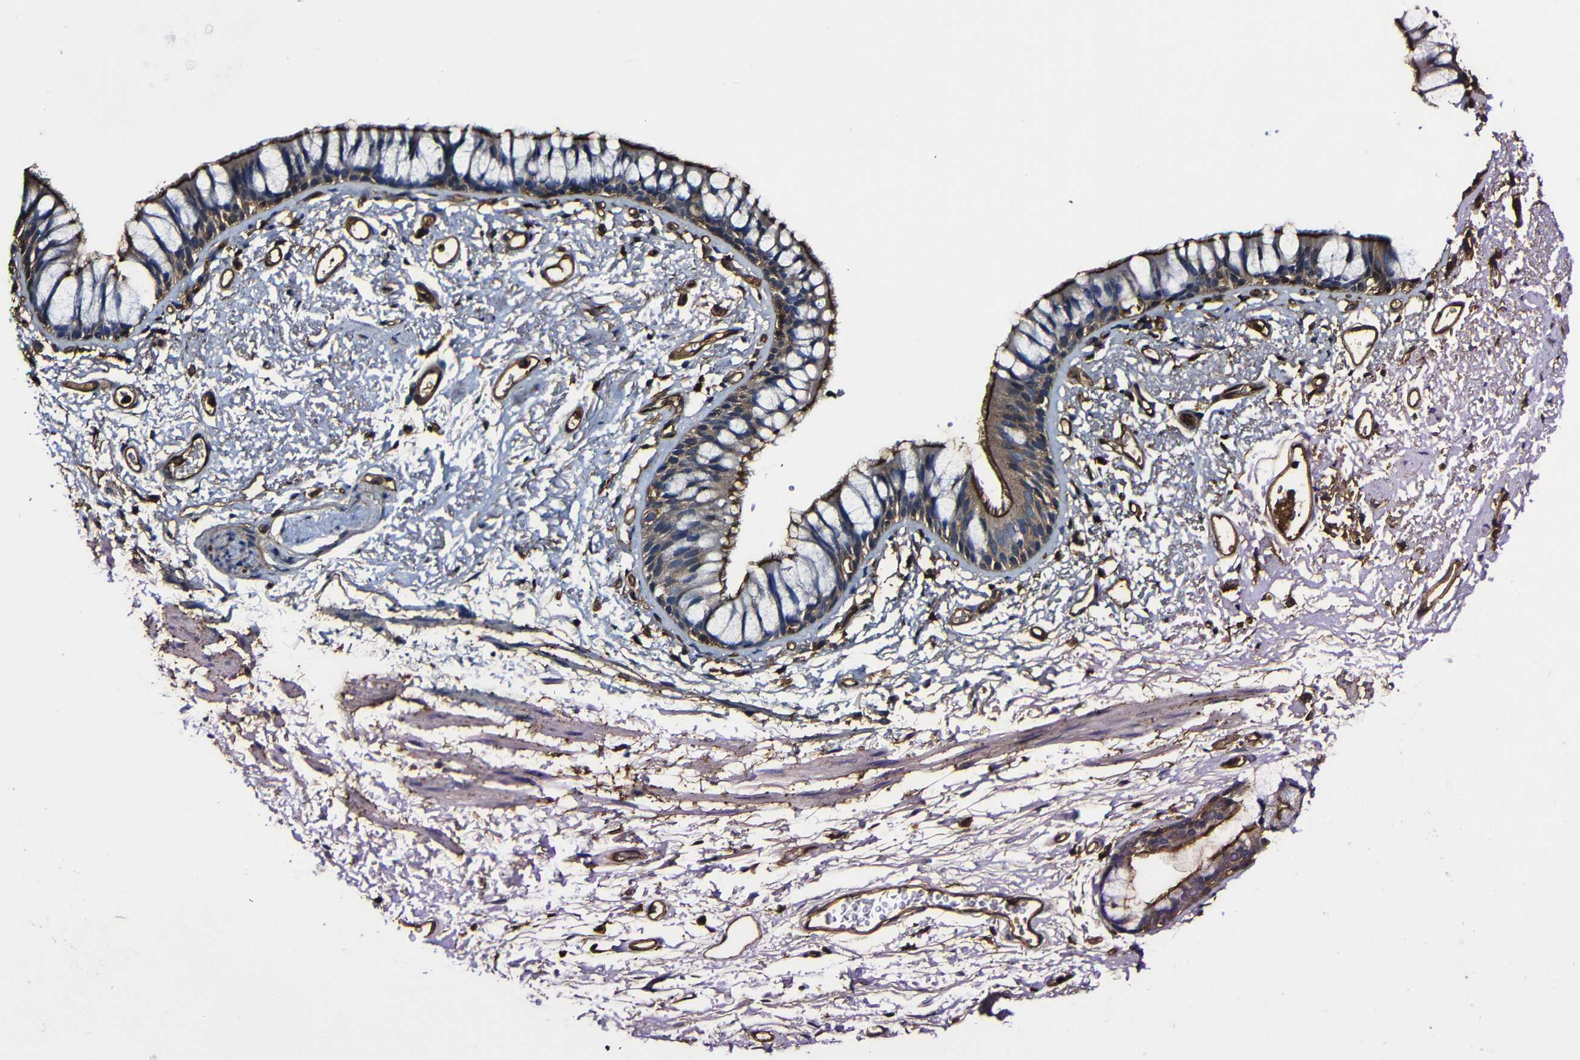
{"staining": {"intensity": "weak", "quantity": "25%-75%", "location": "cytoplasmic/membranous"}, "tissue": "adipose tissue", "cell_type": "Adipocytes", "image_type": "normal", "snomed": [{"axis": "morphology", "description": "Normal tissue, NOS"}, {"axis": "topography", "description": "Bronchus"}], "caption": "Brown immunohistochemical staining in normal human adipose tissue shows weak cytoplasmic/membranous expression in about 25%-75% of adipocytes. Nuclei are stained in blue.", "gene": "MSN", "patient": {"sex": "female", "age": 73}}